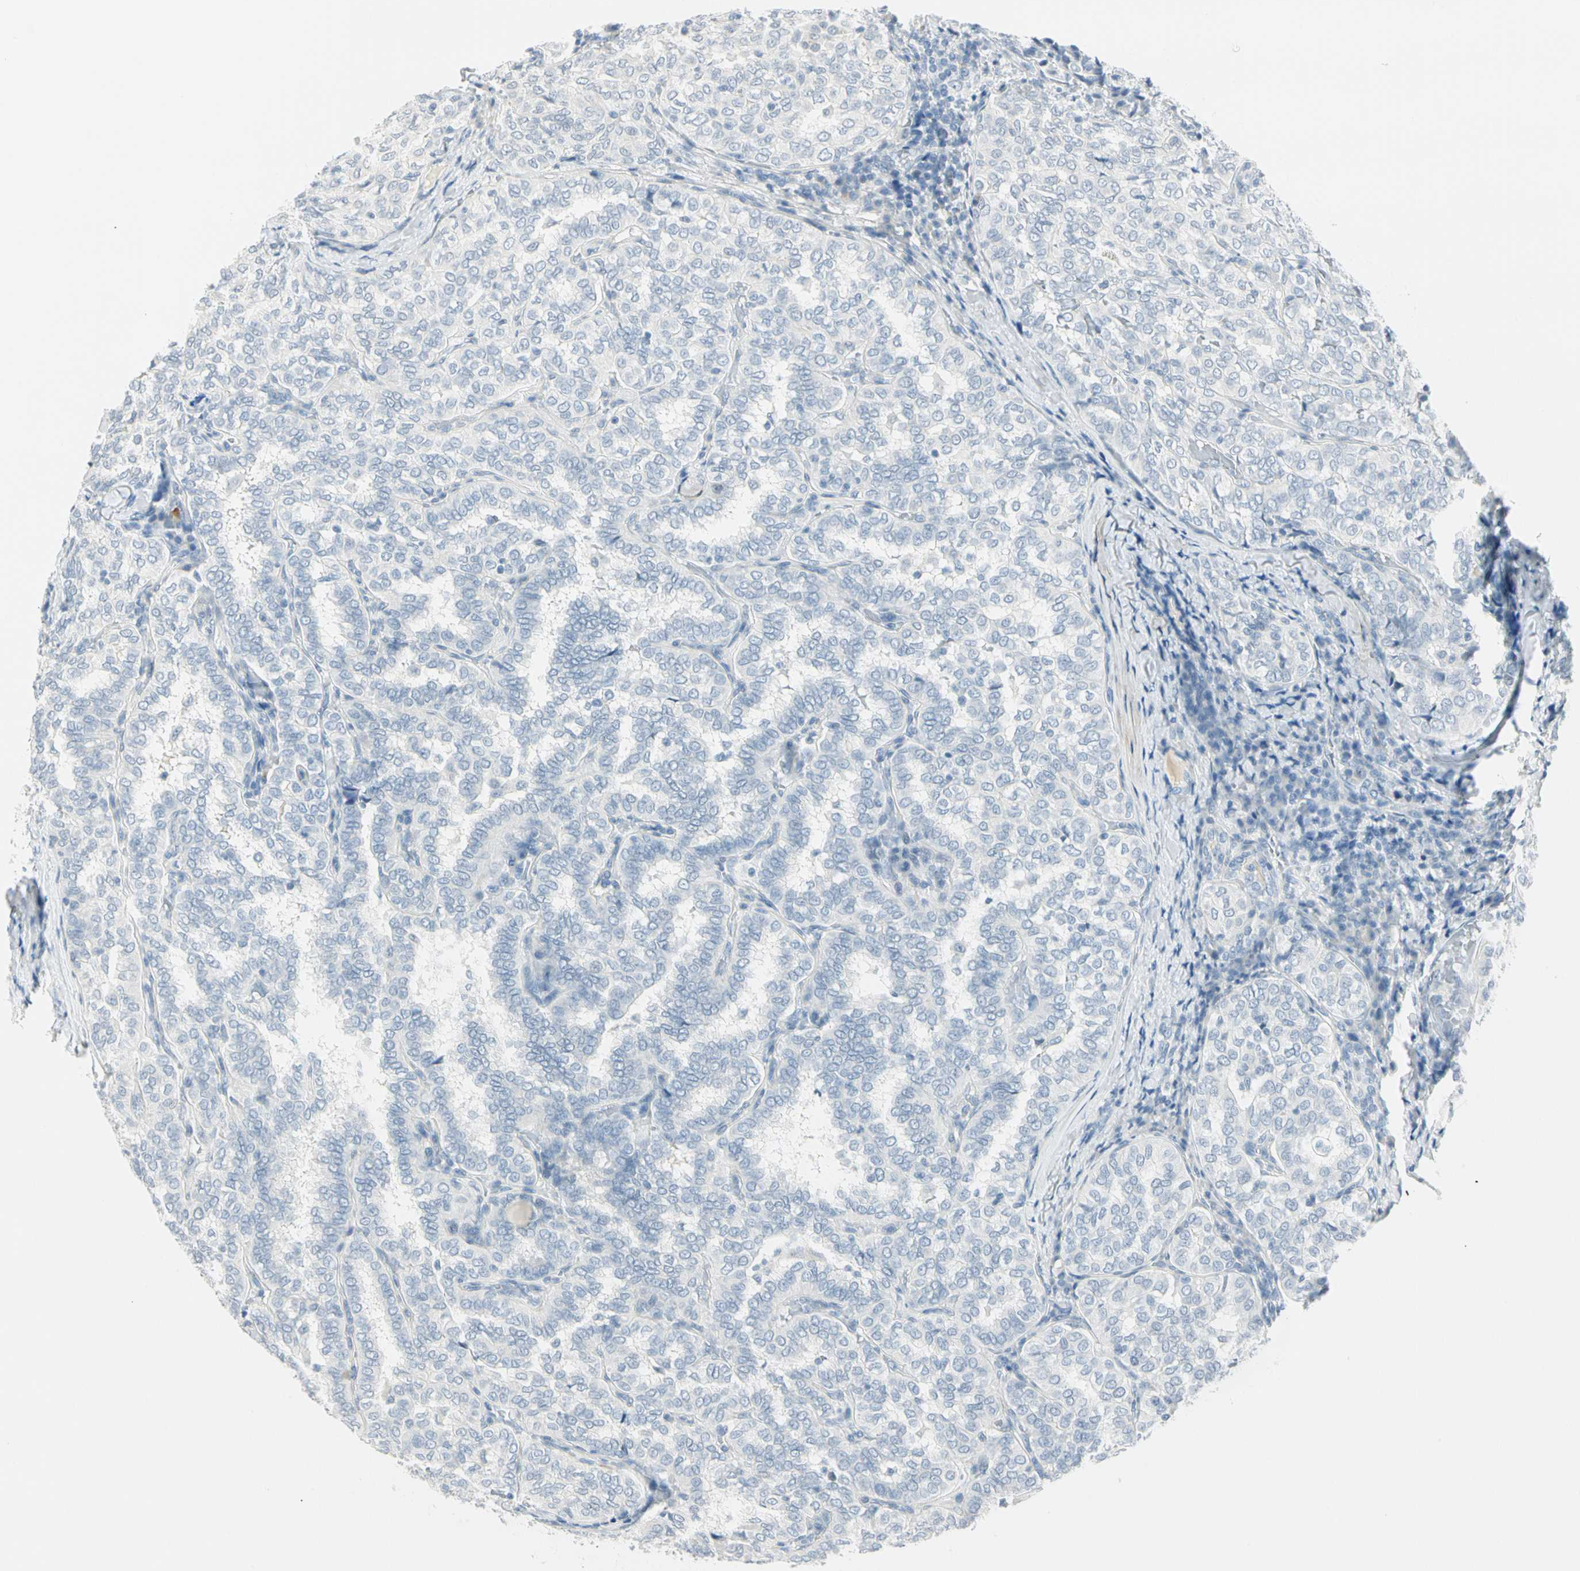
{"staining": {"intensity": "negative", "quantity": "none", "location": "none"}, "tissue": "thyroid cancer", "cell_type": "Tumor cells", "image_type": "cancer", "snomed": [{"axis": "morphology", "description": "Normal tissue, NOS"}, {"axis": "morphology", "description": "Papillary adenocarcinoma, NOS"}, {"axis": "topography", "description": "Thyroid gland"}], "caption": "An image of human papillary adenocarcinoma (thyroid) is negative for staining in tumor cells. The staining is performed using DAB (3,3'-diaminobenzidine) brown chromogen with nuclei counter-stained in using hematoxylin.", "gene": "MLLT10", "patient": {"sex": "female", "age": 30}}